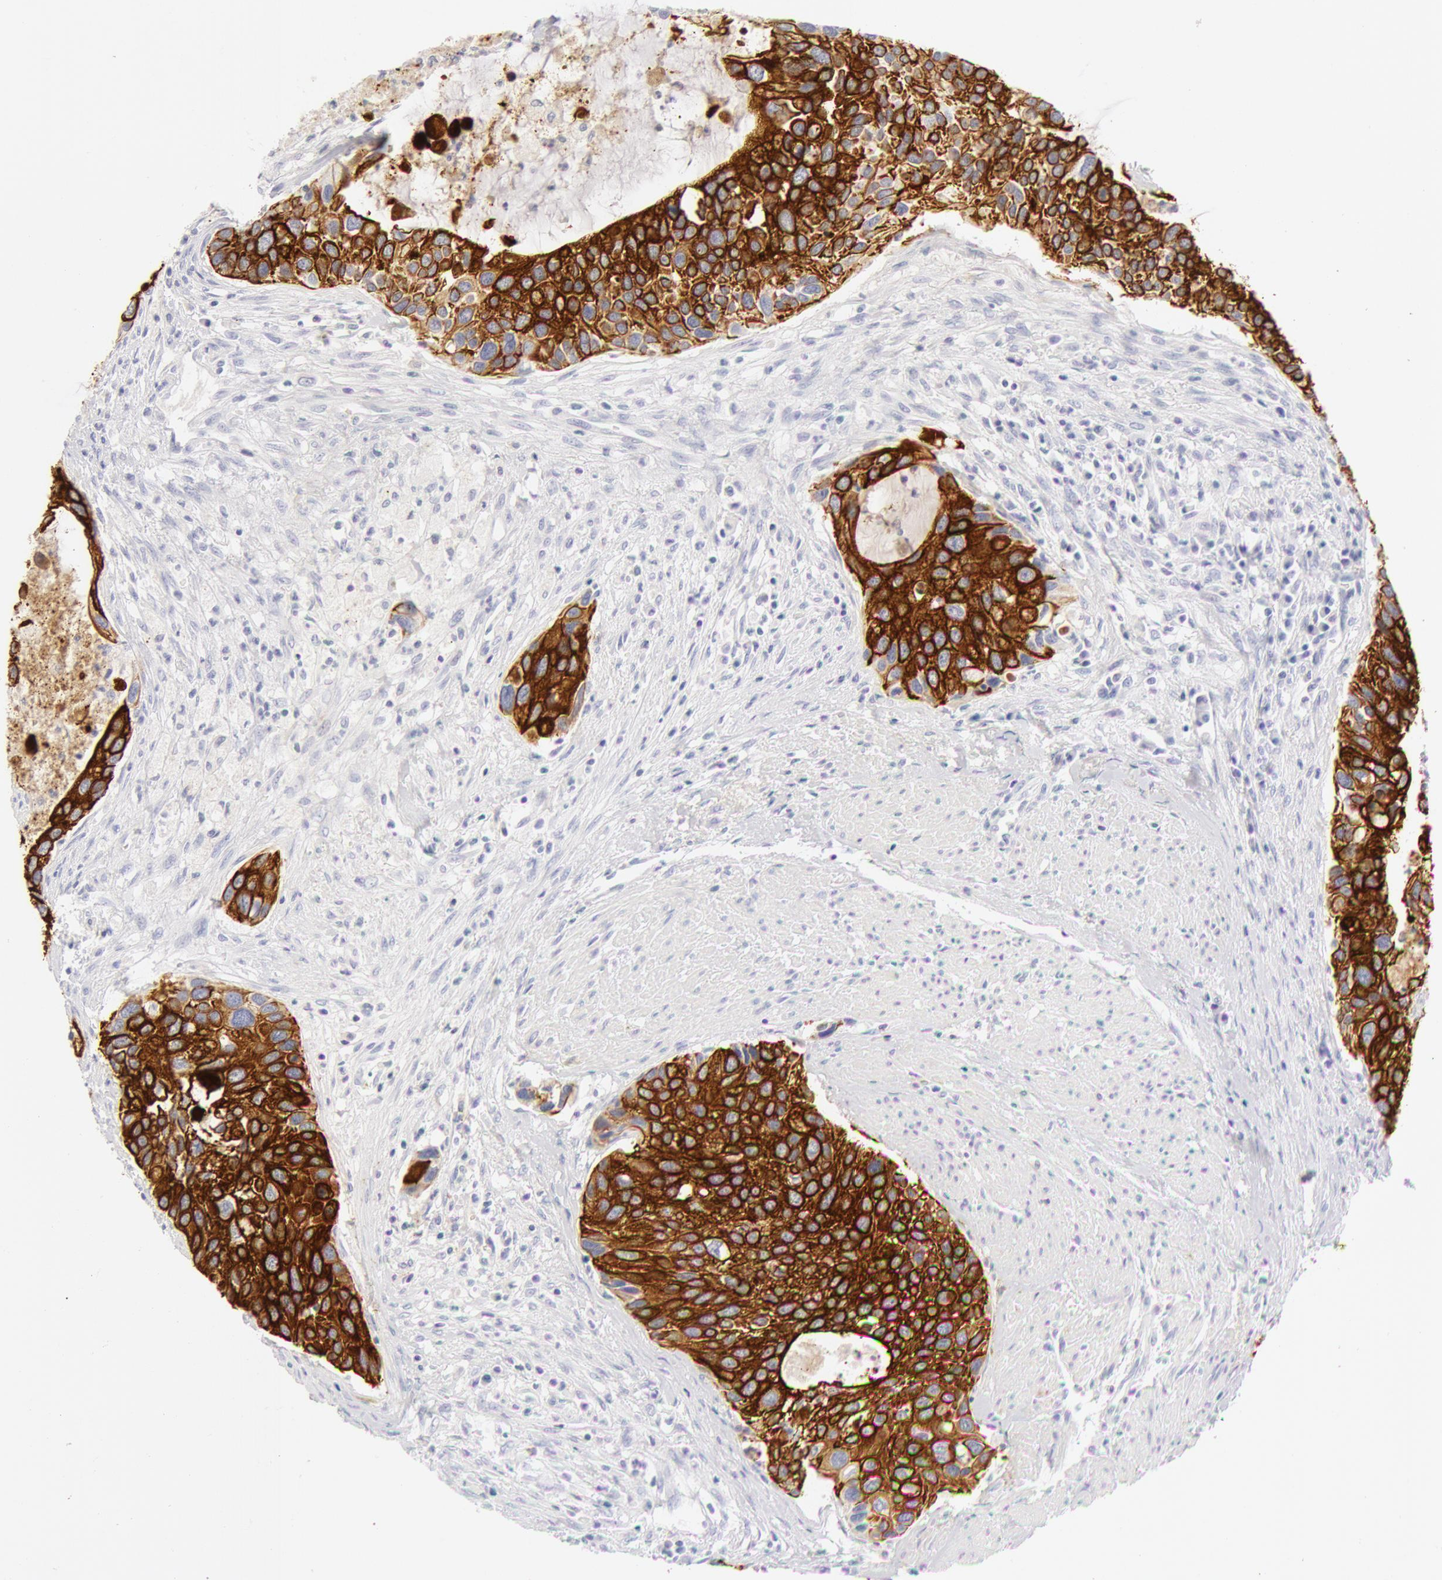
{"staining": {"intensity": "strong", "quantity": ">75%", "location": "cytoplasmic/membranous"}, "tissue": "urothelial cancer", "cell_type": "Tumor cells", "image_type": "cancer", "snomed": [{"axis": "morphology", "description": "Urothelial carcinoma, High grade"}, {"axis": "topography", "description": "Urinary bladder"}], "caption": "An immunohistochemistry histopathology image of neoplastic tissue is shown. Protein staining in brown highlights strong cytoplasmic/membranous positivity in urothelial cancer within tumor cells. Immunohistochemistry stains the protein in brown and the nuclei are stained blue.", "gene": "KRT8", "patient": {"sex": "male", "age": 66}}